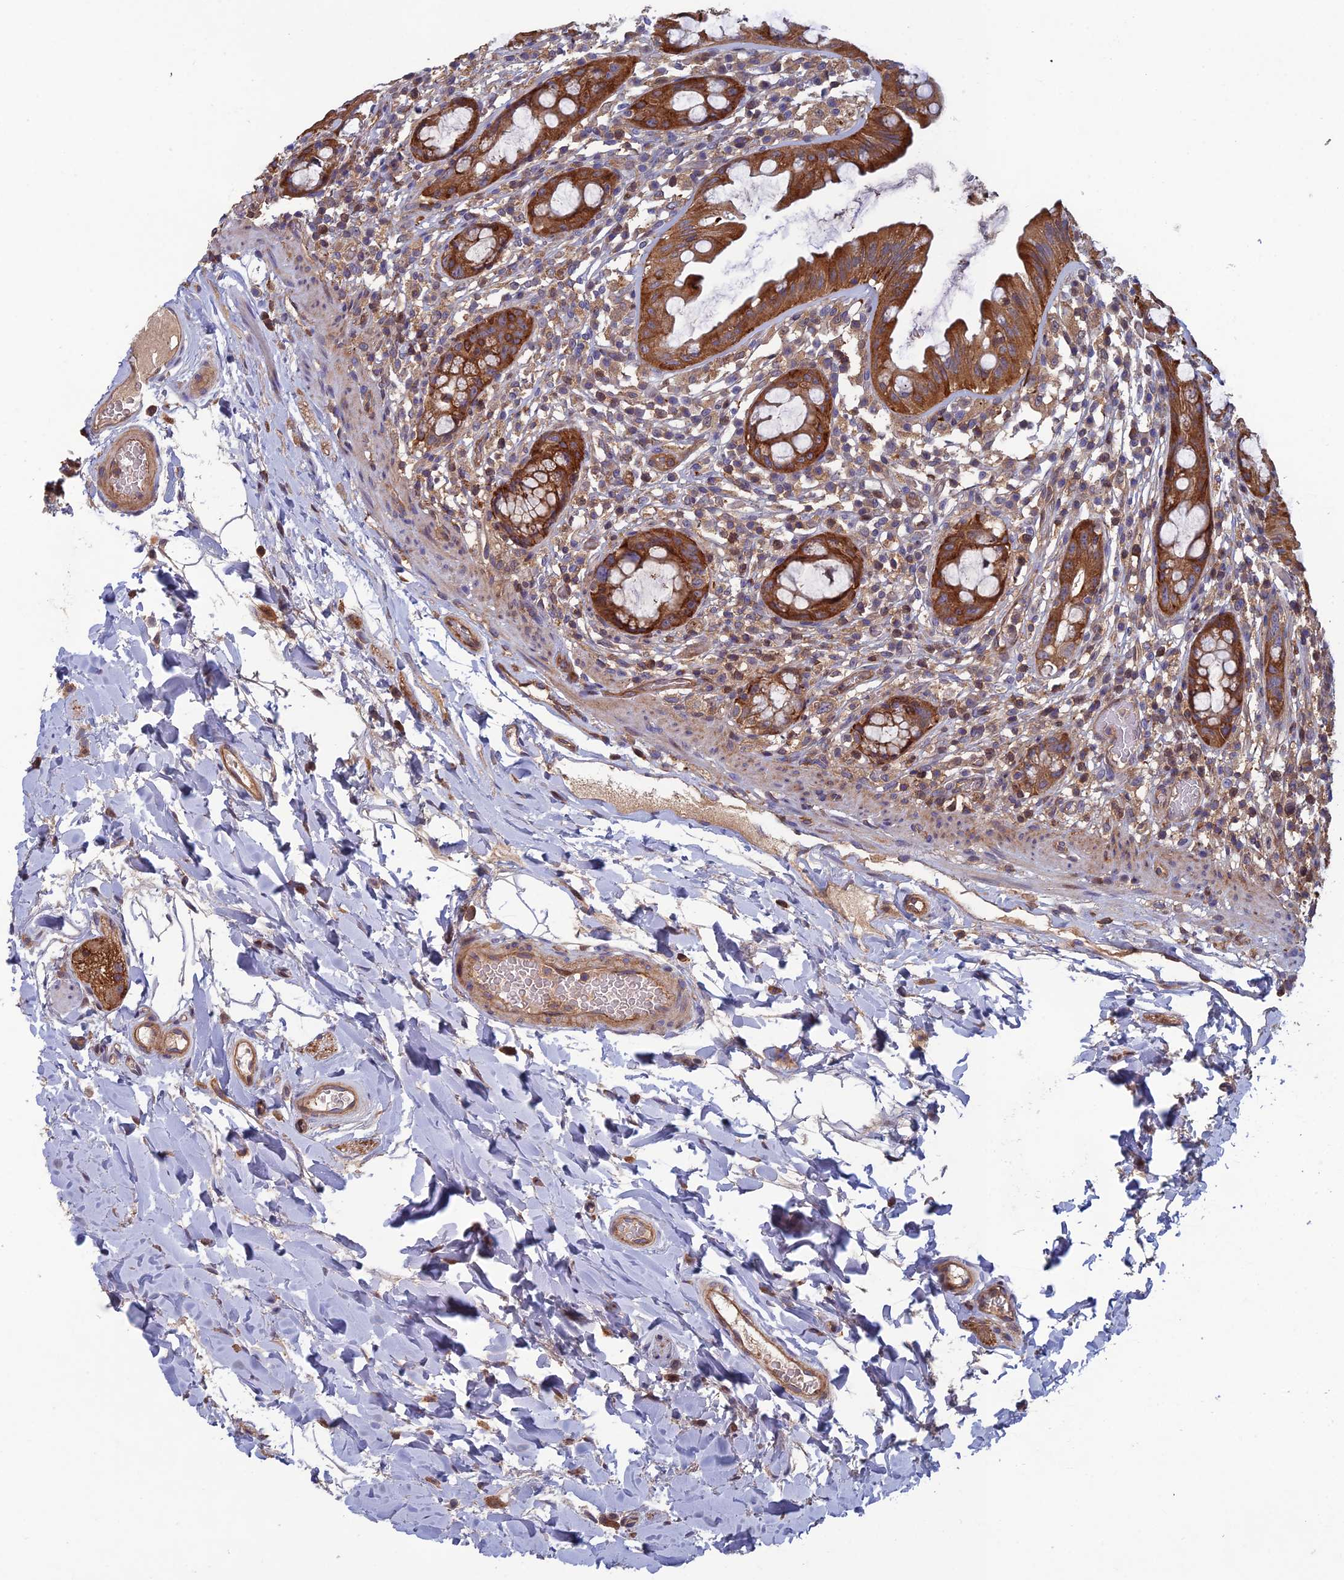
{"staining": {"intensity": "moderate", "quantity": ">75%", "location": "cytoplasmic/membranous"}, "tissue": "rectum", "cell_type": "Glandular cells", "image_type": "normal", "snomed": [{"axis": "morphology", "description": "Normal tissue, NOS"}, {"axis": "topography", "description": "Rectum"}], "caption": "Normal rectum reveals moderate cytoplasmic/membranous positivity in approximately >75% of glandular cells.", "gene": "C15orf62", "patient": {"sex": "female", "age": 57}}